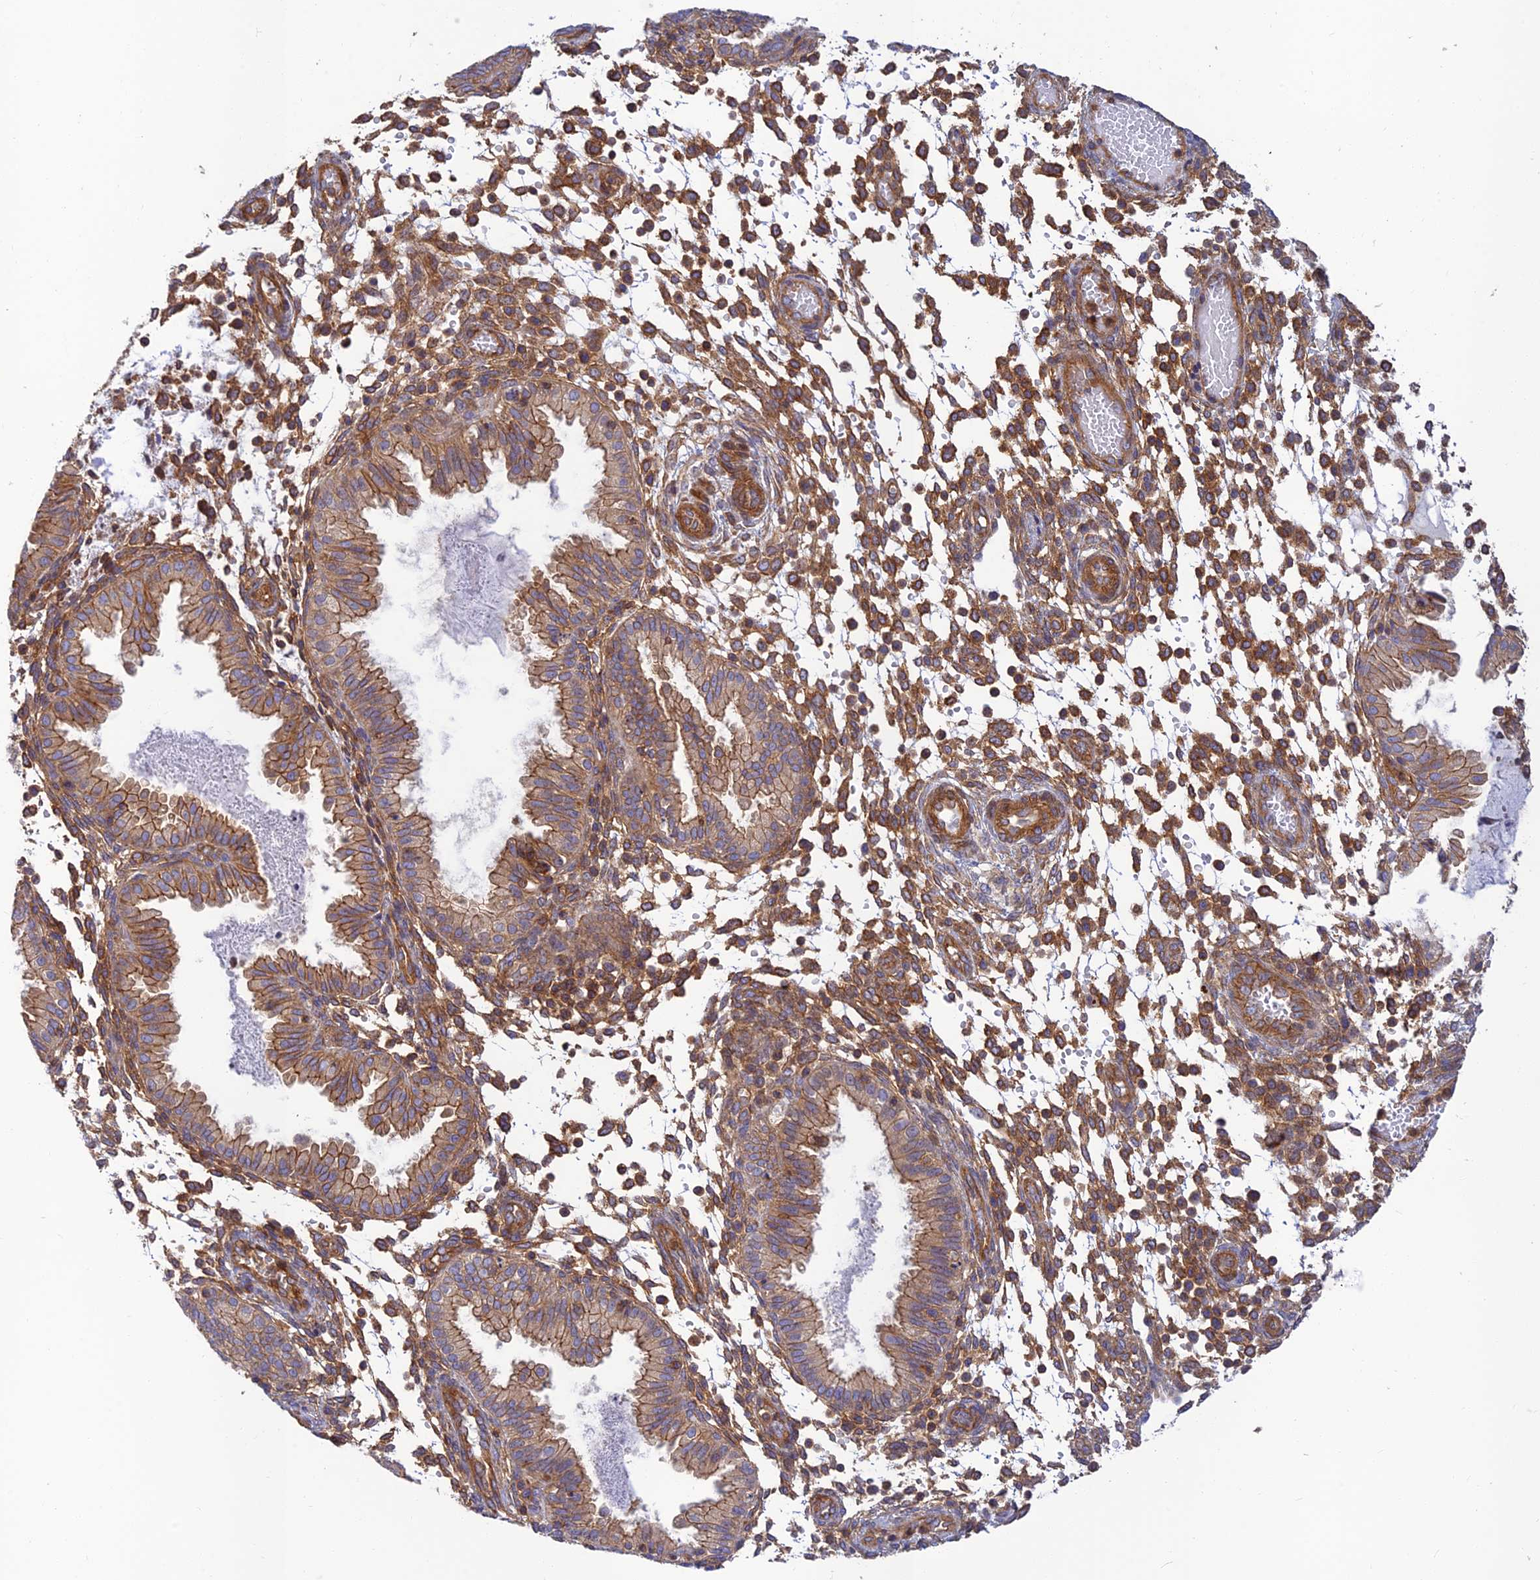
{"staining": {"intensity": "moderate", "quantity": "25%-75%", "location": "cytoplasmic/membranous"}, "tissue": "endometrium", "cell_type": "Cells in endometrial stroma", "image_type": "normal", "snomed": [{"axis": "morphology", "description": "Normal tissue, NOS"}, {"axis": "topography", "description": "Endometrium"}], "caption": "Protein expression by IHC shows moderate cytoplasmic/membranous positivity in approximately 25%-75% of cells in endometrial stroma in benign endometrium.", "gene": "PPP1R12C", "patient": {"sex": "female", "age": 33}}